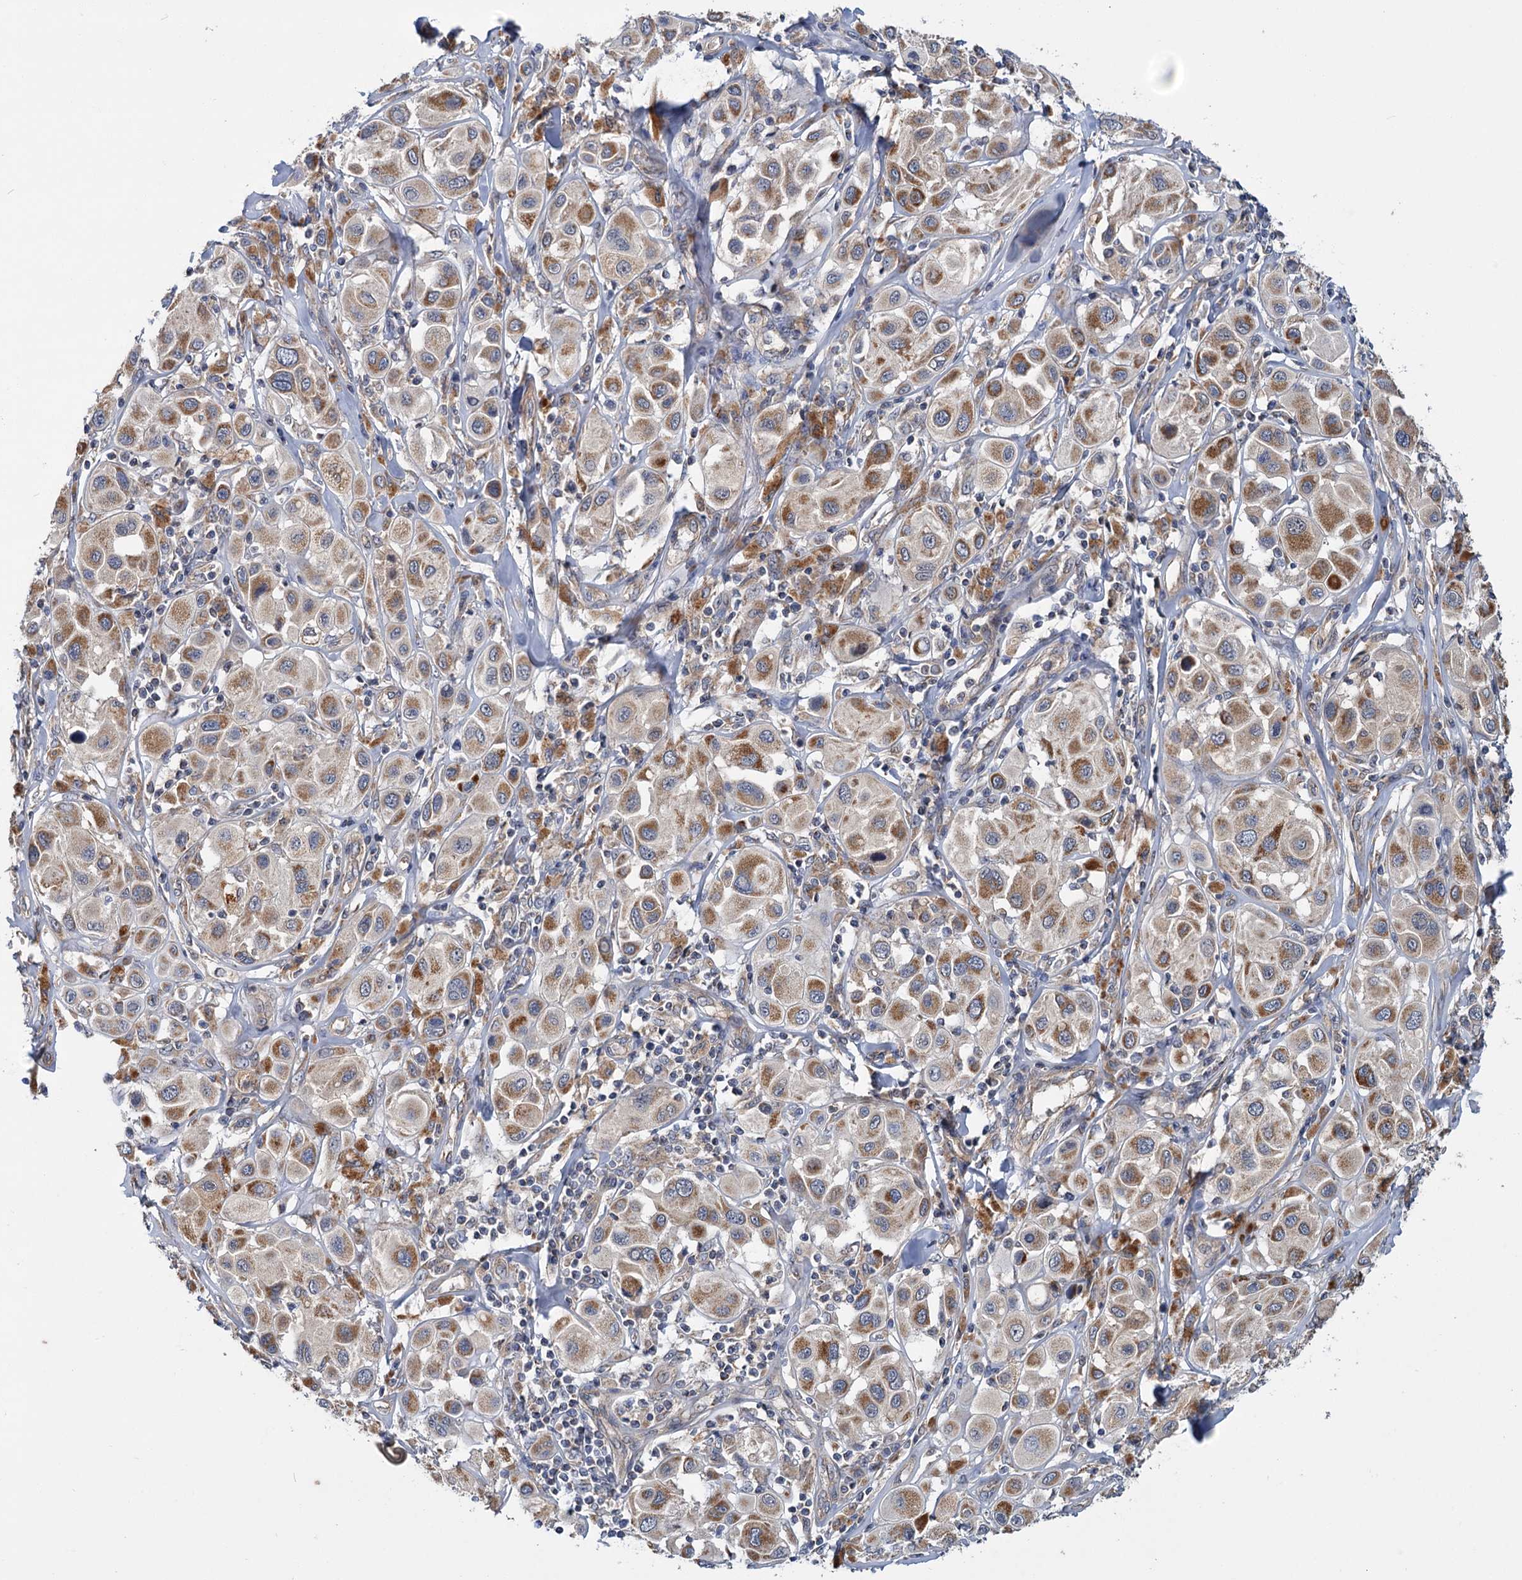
{"staining": {"intensity": "moderate", "quantity": ">75%", "location": "cytoplasmic/membranous"}, "tissue": "melanoma", "cell_type": "Tumor cells", "image_type": "cancer", "snomed": [{"axis": "morphology", "description": "Malignant melanoma, Metastatic site"}, {"axis": "topography", "description": "Skin"}], "caption": "Human malignant melanoma (metastatic site) stained with a brown dye reveals moderate cytoplasmic/membranous positive expression in about >75% of tumor cells.", "gene": "DYNC2H1", "patient": {"sex": "male", "age": 41}}